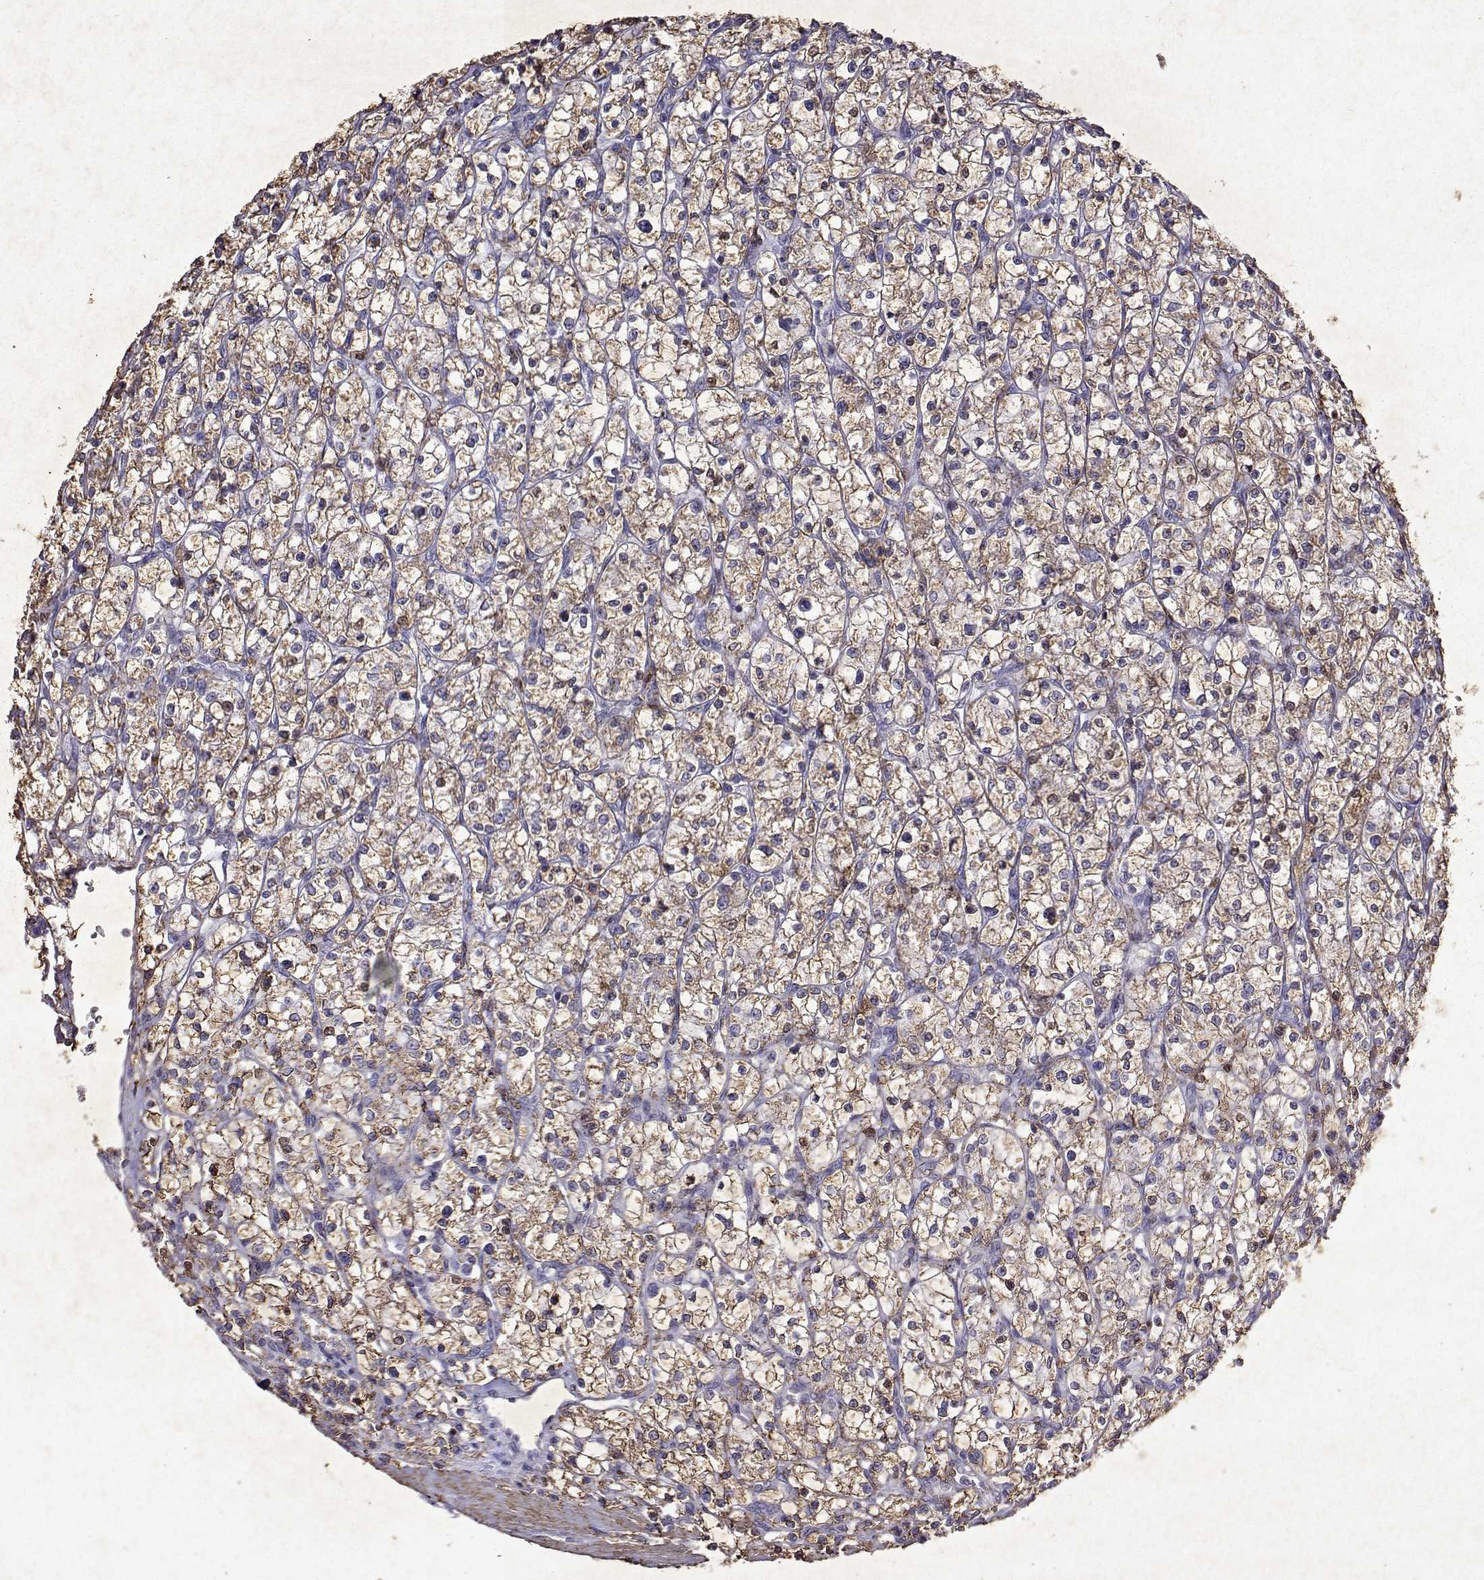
{"staining": {"intensity": "moderate", "quantity": ">75%", "location": "cytoplasmic/membranous"}, "tissue": "renal cancer", "cell_type": "Tumor cells", "image_type": "cancer", "snomed": [{"axis": "morphology", "description": "Adenocarcinoma, NOS"}, {"axis": "topography", "description": "Kidney"}], "caption": "This is an image of immunohistochemistry staining of renal adenocarcinoma, which shows moderate staining in the cytoplasmic/membranous of tumor cells.", "gene": "DUSP28", "patient": {"sex": "female", "age": 64}}